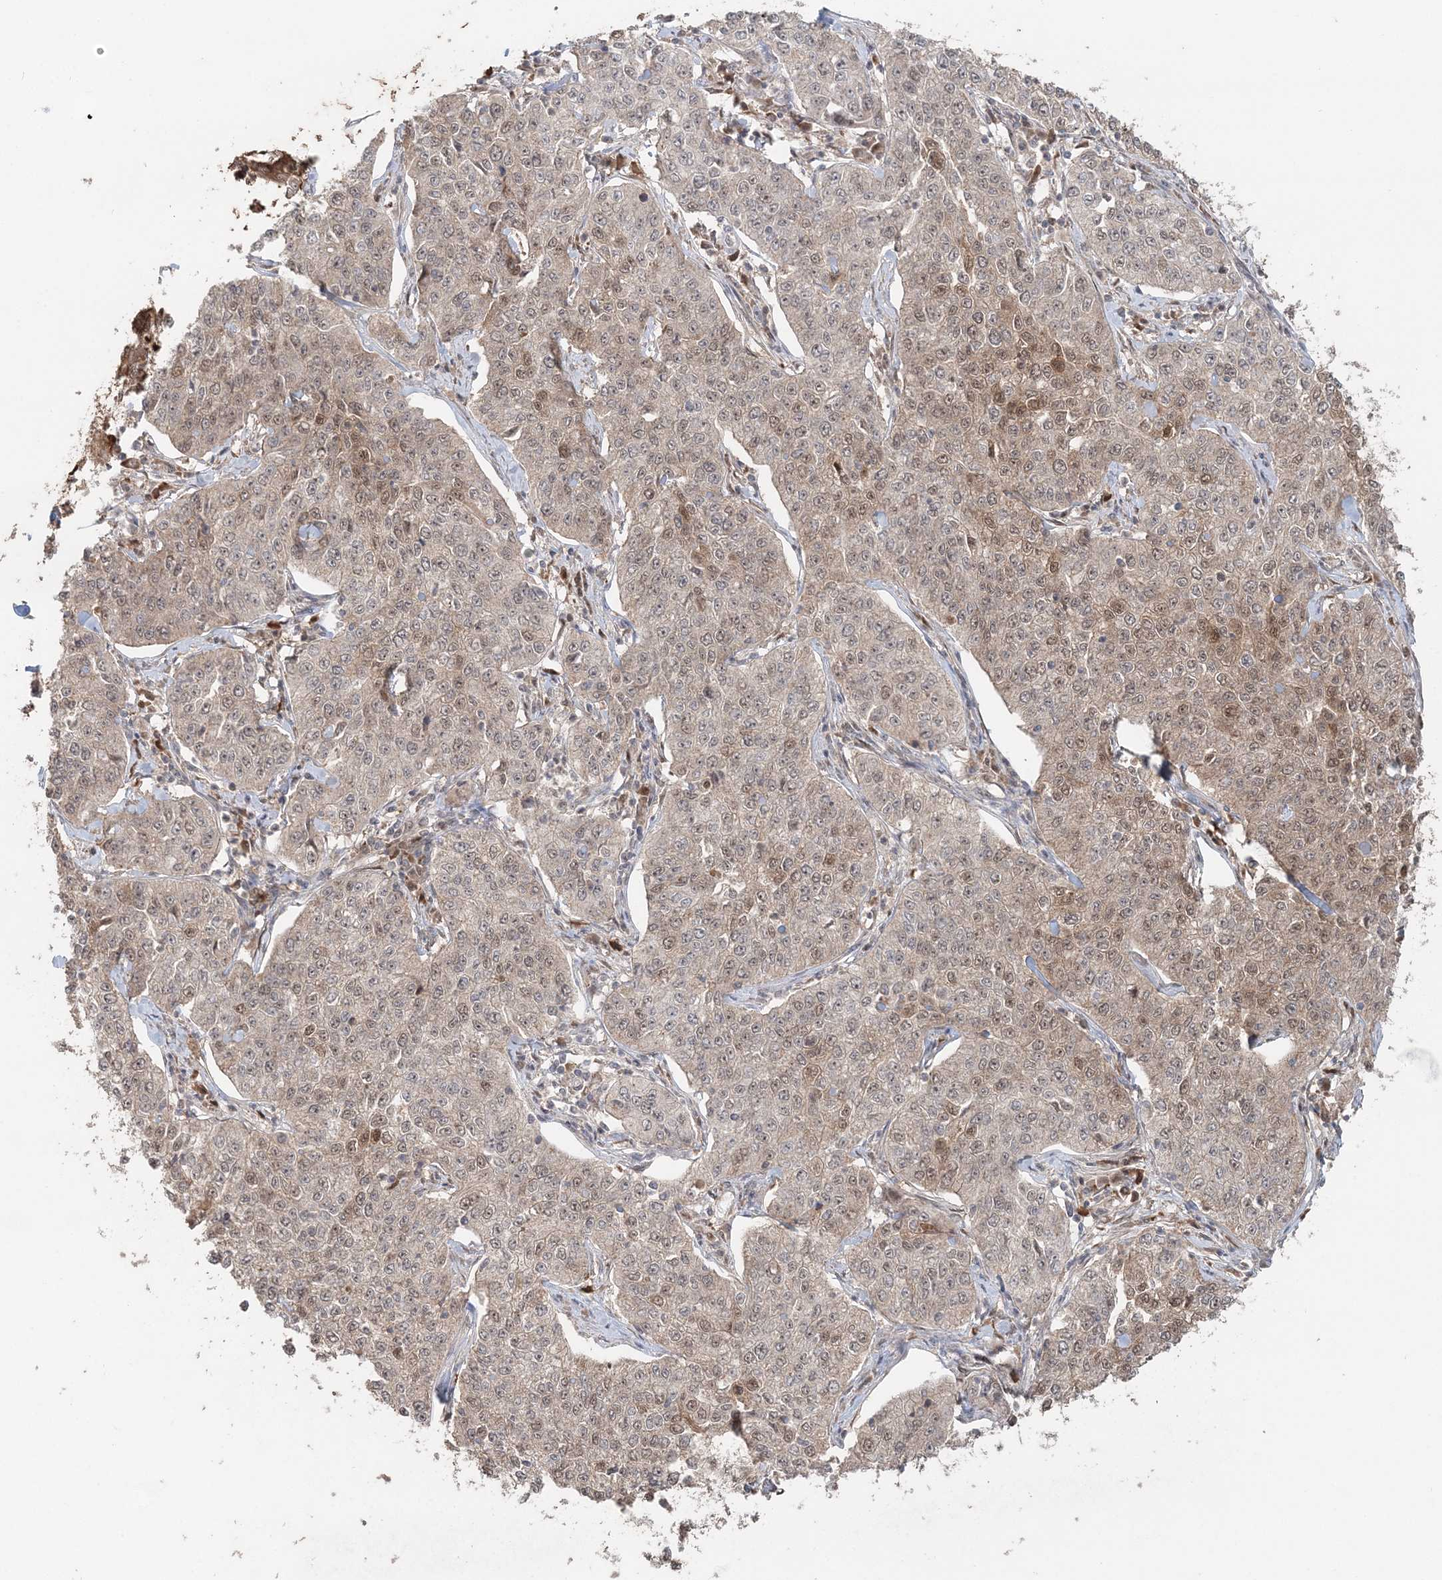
{"staining": {"intensity": "moderate", "quantity": "<25%", "location": "nuclear"}, "tissue": "cervical cancer", "cell_type": "Tumor cells", "image_type": "cancer", "snomed": [{"axis": "morphology", "description": "Squamous cell carcinoma, NOS"}, {"axis": "topography", "description": "Cervix"}], "caption": "Immunohistochemical staining of squamous cell carcinoma (cervical) demonstrates moderate nuclear protein expression in about <25% of tumor cells.", "gene": "SLU7", "patient": {"sex": "female", "age": 35}}